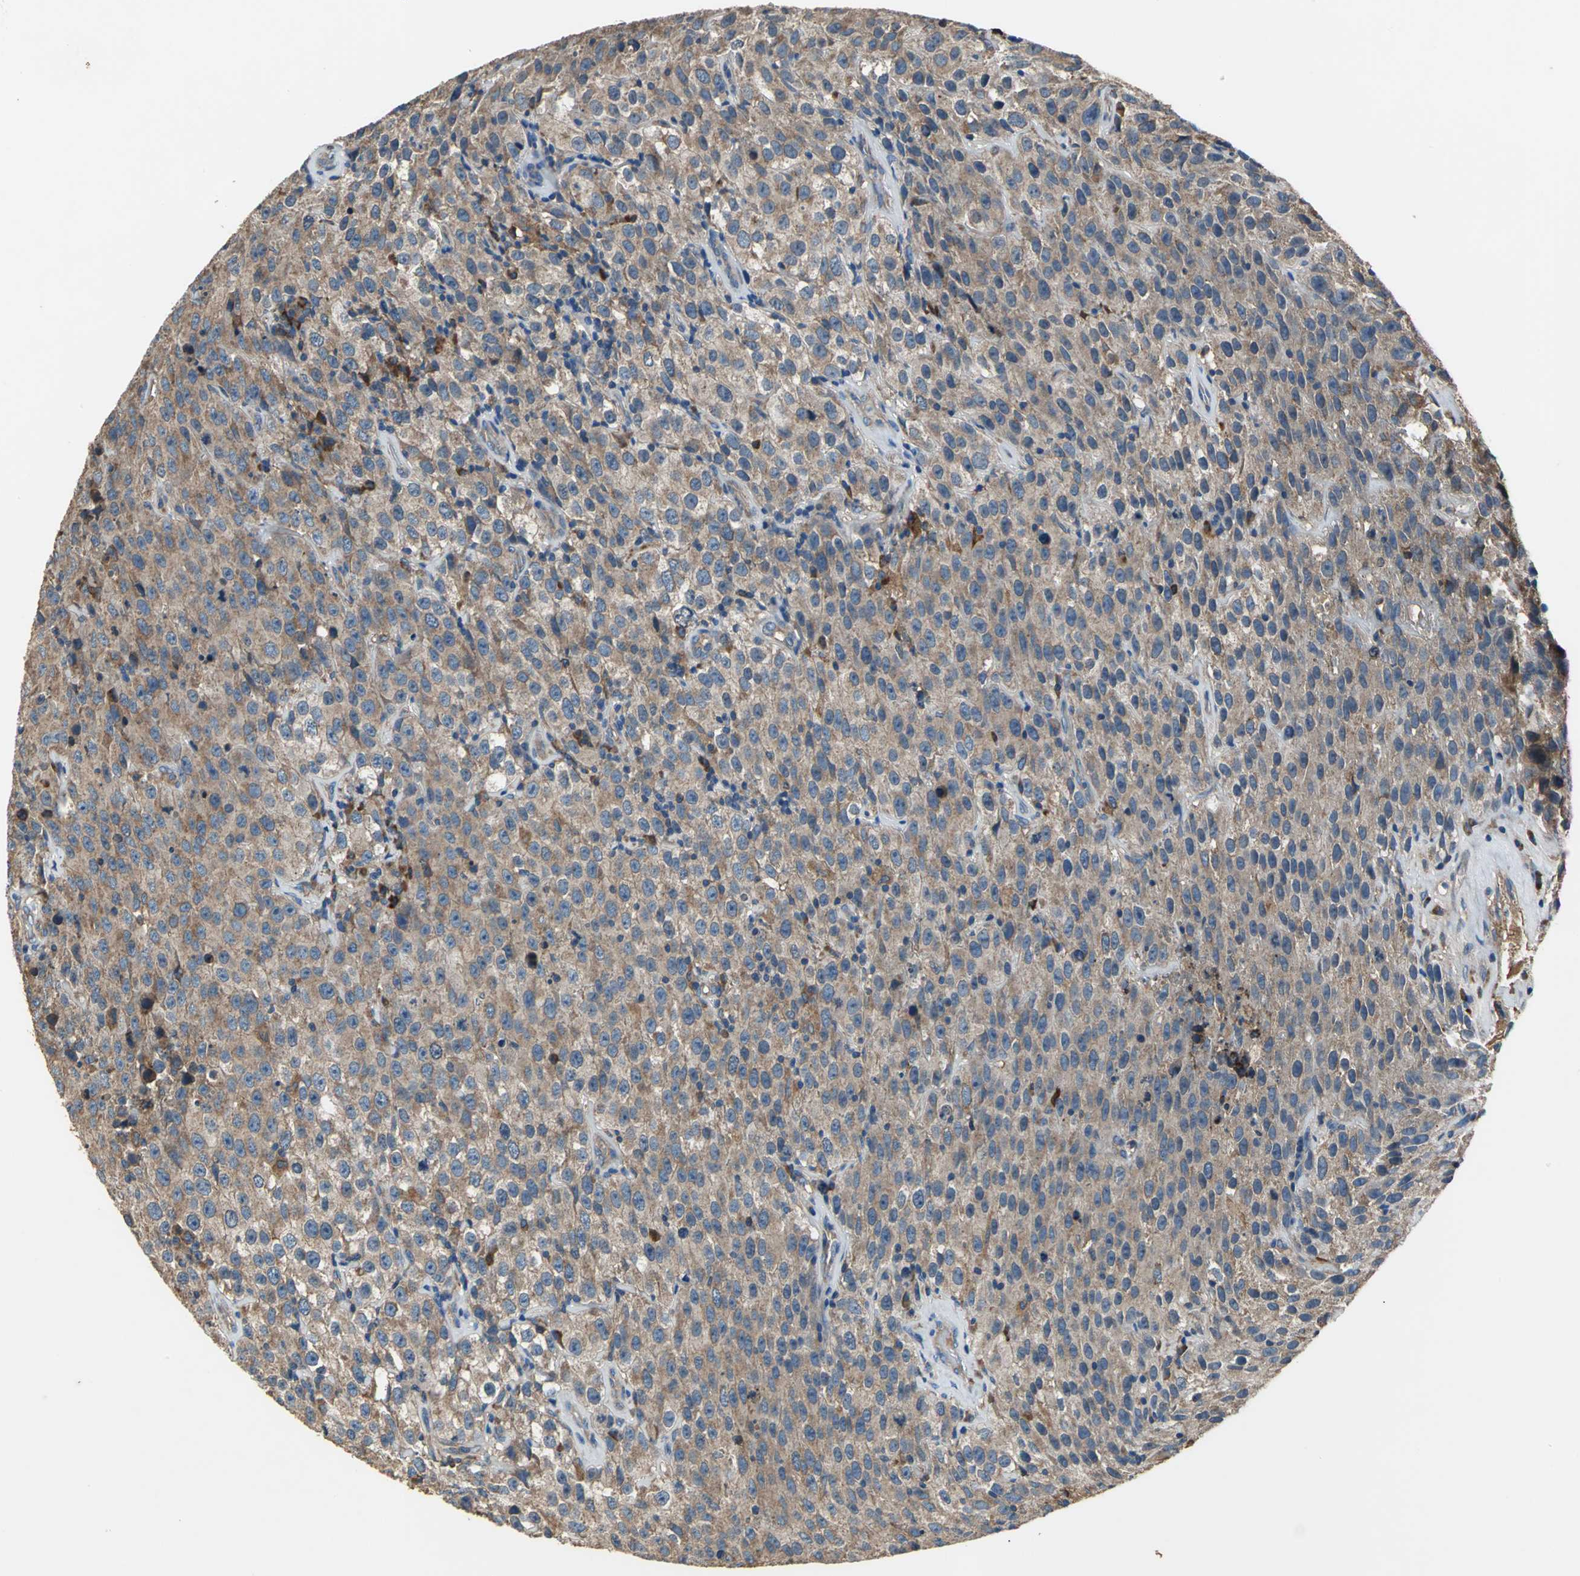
{"staining": {"intensity": "moderate", "quantity": ">75%", "location": "cytoplasmic/membranous"}, "tissue": "testis cancer", "cell_type": "Tumor cells", "image_type": "cancer", "snomed": [{"axis": "morphology", "description": "Seminoma, NOS"}, {"axis": "topography", "description": "Testis"}], "caption": "An immunohistochemistry (IHC) micrograph of tumor tissue is shown. Protein staining in brown highlights moderate cytoplasmic/membranous positivity in testis cancer within tumor cells.", "gene": "HEPH", "patient": {"sex": "male", "age": 52}}